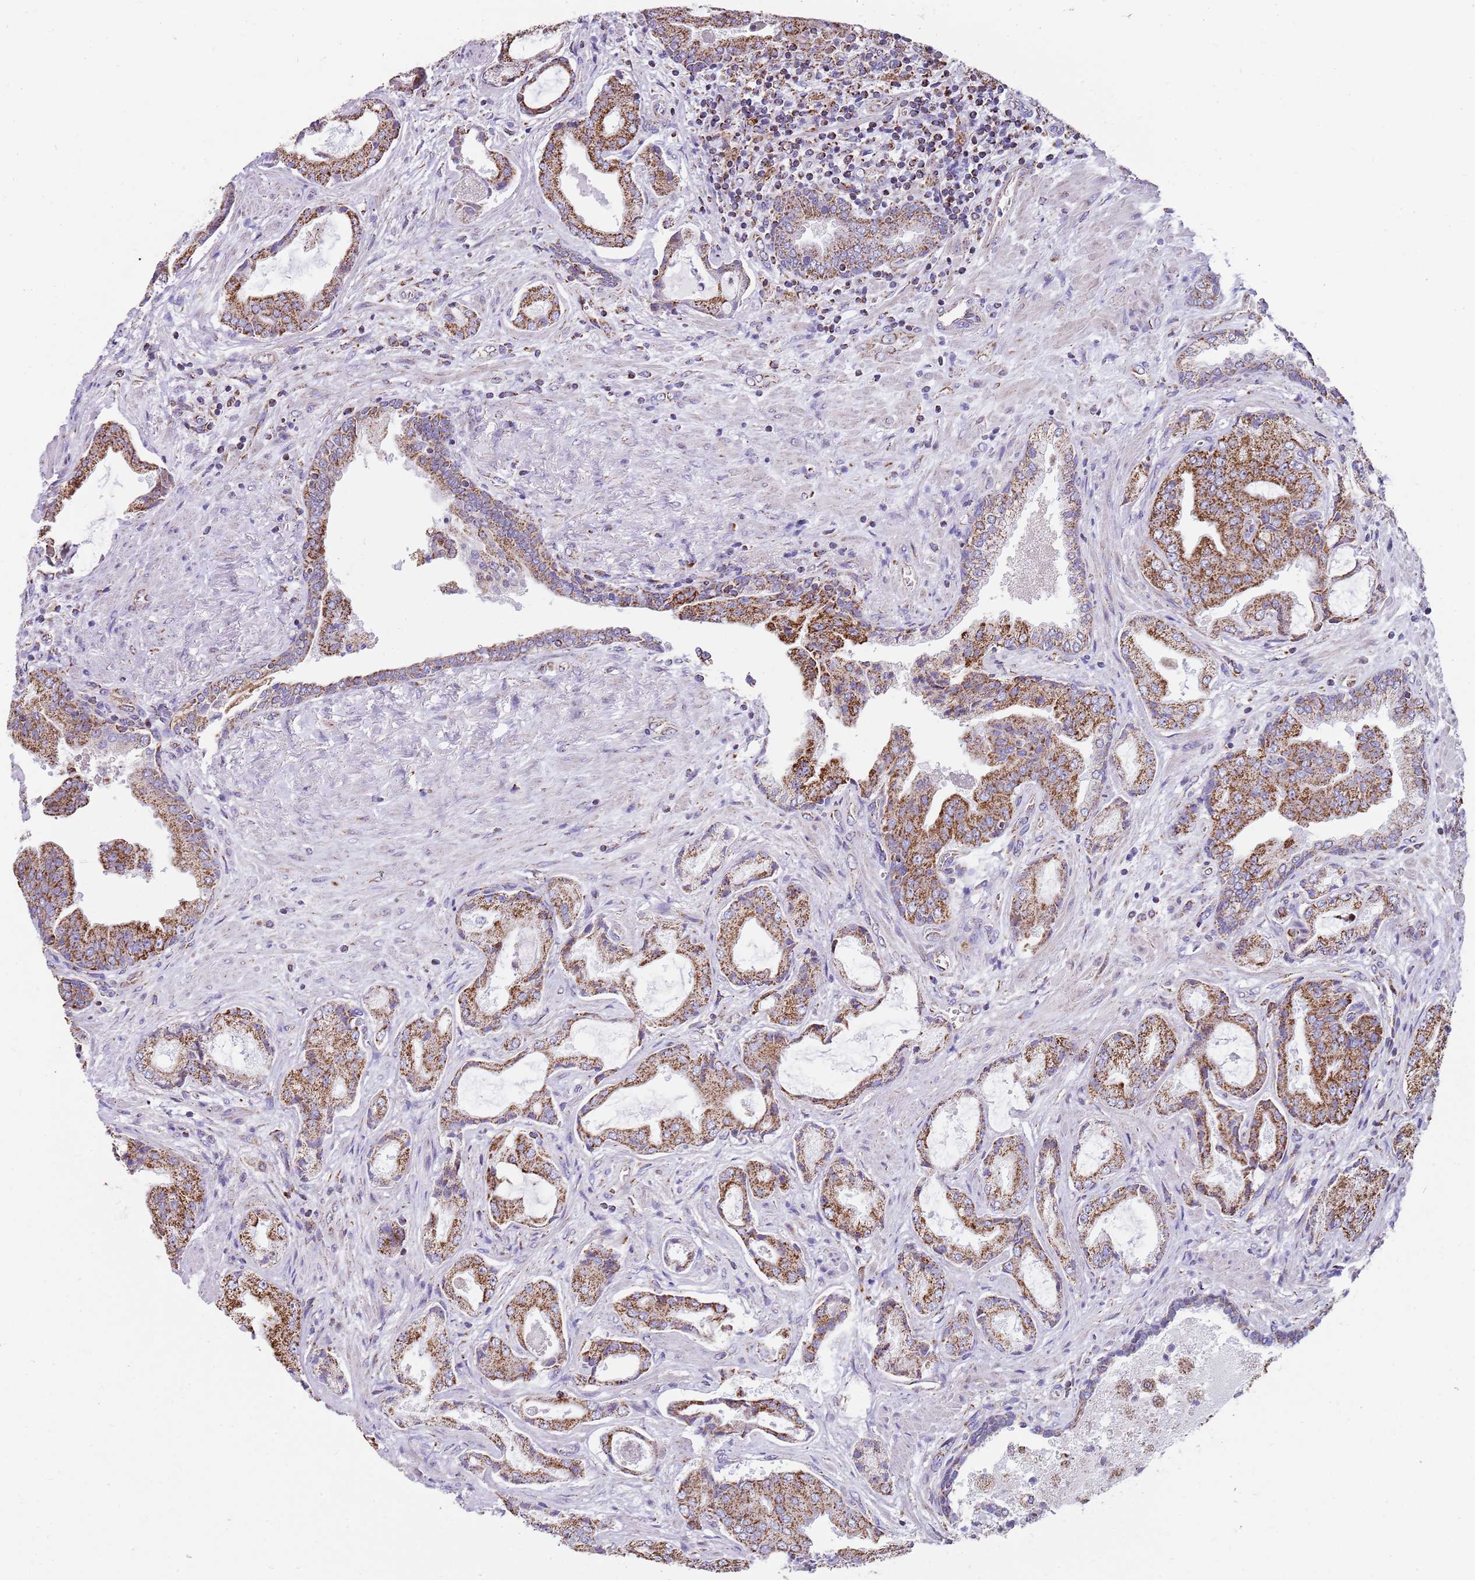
{"staining": {"intensity": "strong", "quantity": ">75%", "location": "cytoplasmic/membranous"}, "tissue": "prostate cancer", "cell_type": "Tumor cells", "image_type": "cancer", "snomed": [{"axis": "morphology", "description": "Adenocarcinoma, High grade"}, {"axis": "topography", "description": "Prostate"}], "caption": "Prostate cancer was stained to show a protein in brown. There is high levels of strong cytoplasmic/membranous positivity in approximately >75% of tumor cells.", "gene": "TTLL1", "patient": {"sex": "male", "age": 68}}